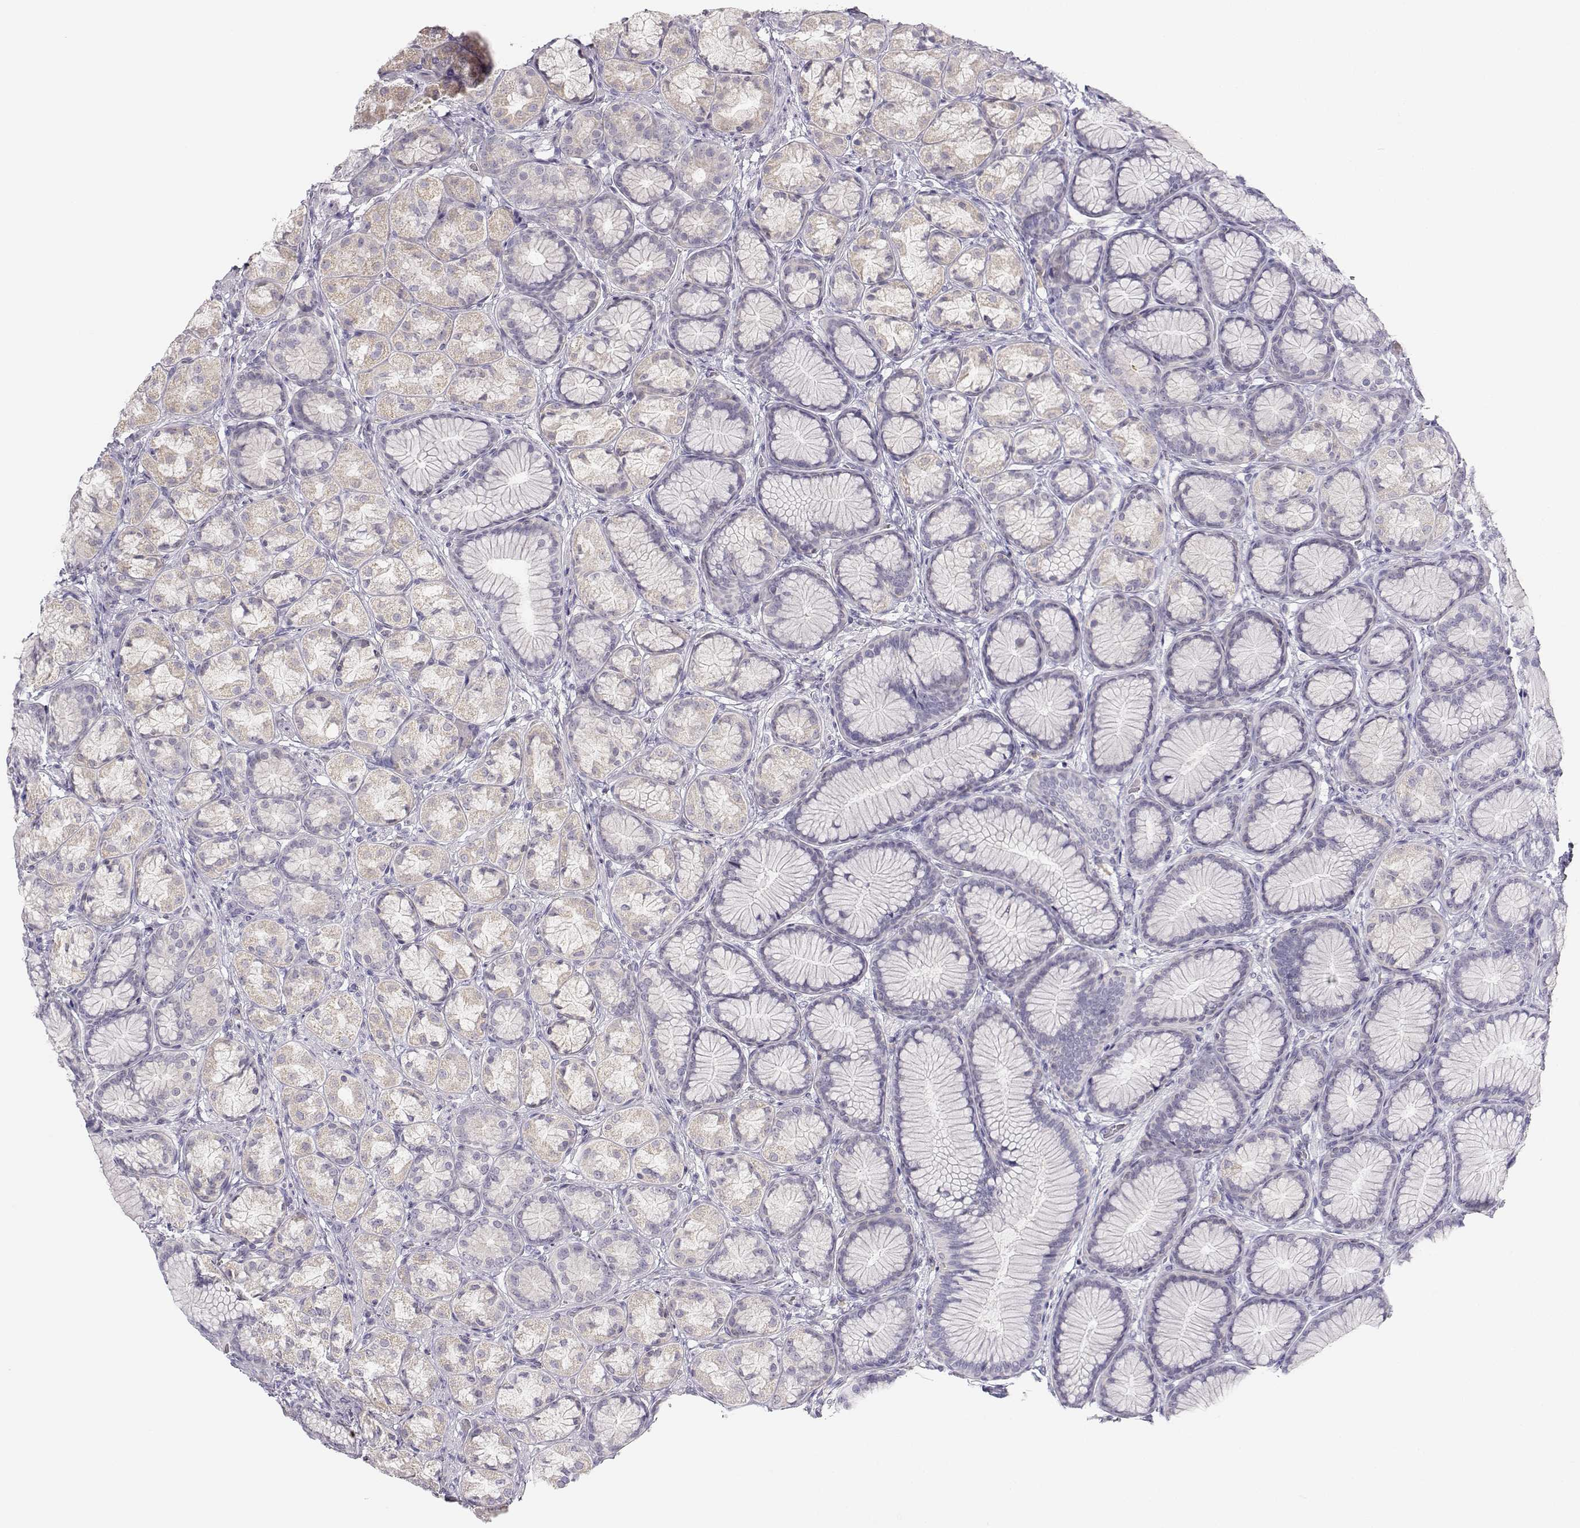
{"staining": {"intensity": "weak", "quantity": "<25%", "location": "cytoplasmic/membranous"}, "tissue": "stomach", "cell_type": "Glandular cells", "image_type": "normal", "snomed": [{"axis": "morphology", "description": "Normal tissue, NOS"}, {"axis": "morphology", "description": "Adenocarcinoma, NOS"}, {"axis": "morphology", "description": "Adenocarcinoma, High grade"}, {"axis": "topography", "description": "Stomach, upper"}, {"axis": "topography", "description": "Stomach"}], "caption": "Glandular cells are negative for brown protein staining in benign stomach. (DAB immunohistochemistry (IHC), high magnification).", "gene": "FAM166A", "patient": {"sex": "female", "age": 65}}